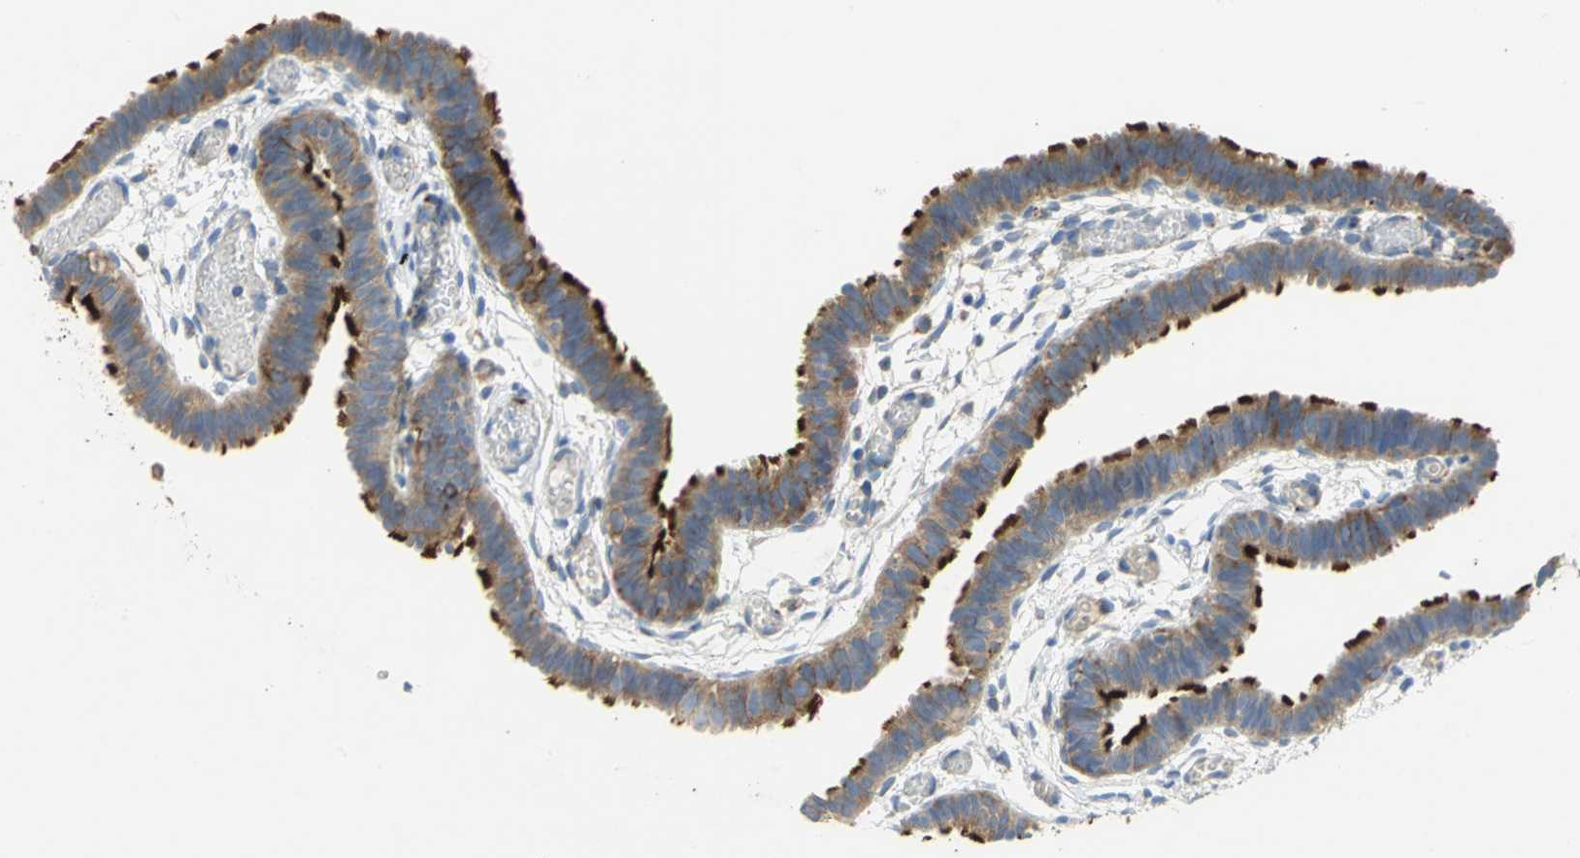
{"staining": {"intensity": "strong", "quantity": ">75%", "location": "cytoplasmic/membranous"}, "tissue": "fallopian tube", "cell_type": "Glandular cells", "image_type": "normal", "snomed": [{"axis": "morphology", "description": "Normal tissue, NOS"}, {"axis": "topography", "description": "Fallopian tube"}], "caption": "Glandular cells demonstrate high levels of strong cytoplasmic/membranous expression in approximately >75% of cells in benign fallopian tube.", "gene": "TULP4", "patient": {"sex": "female", "age": 29}}